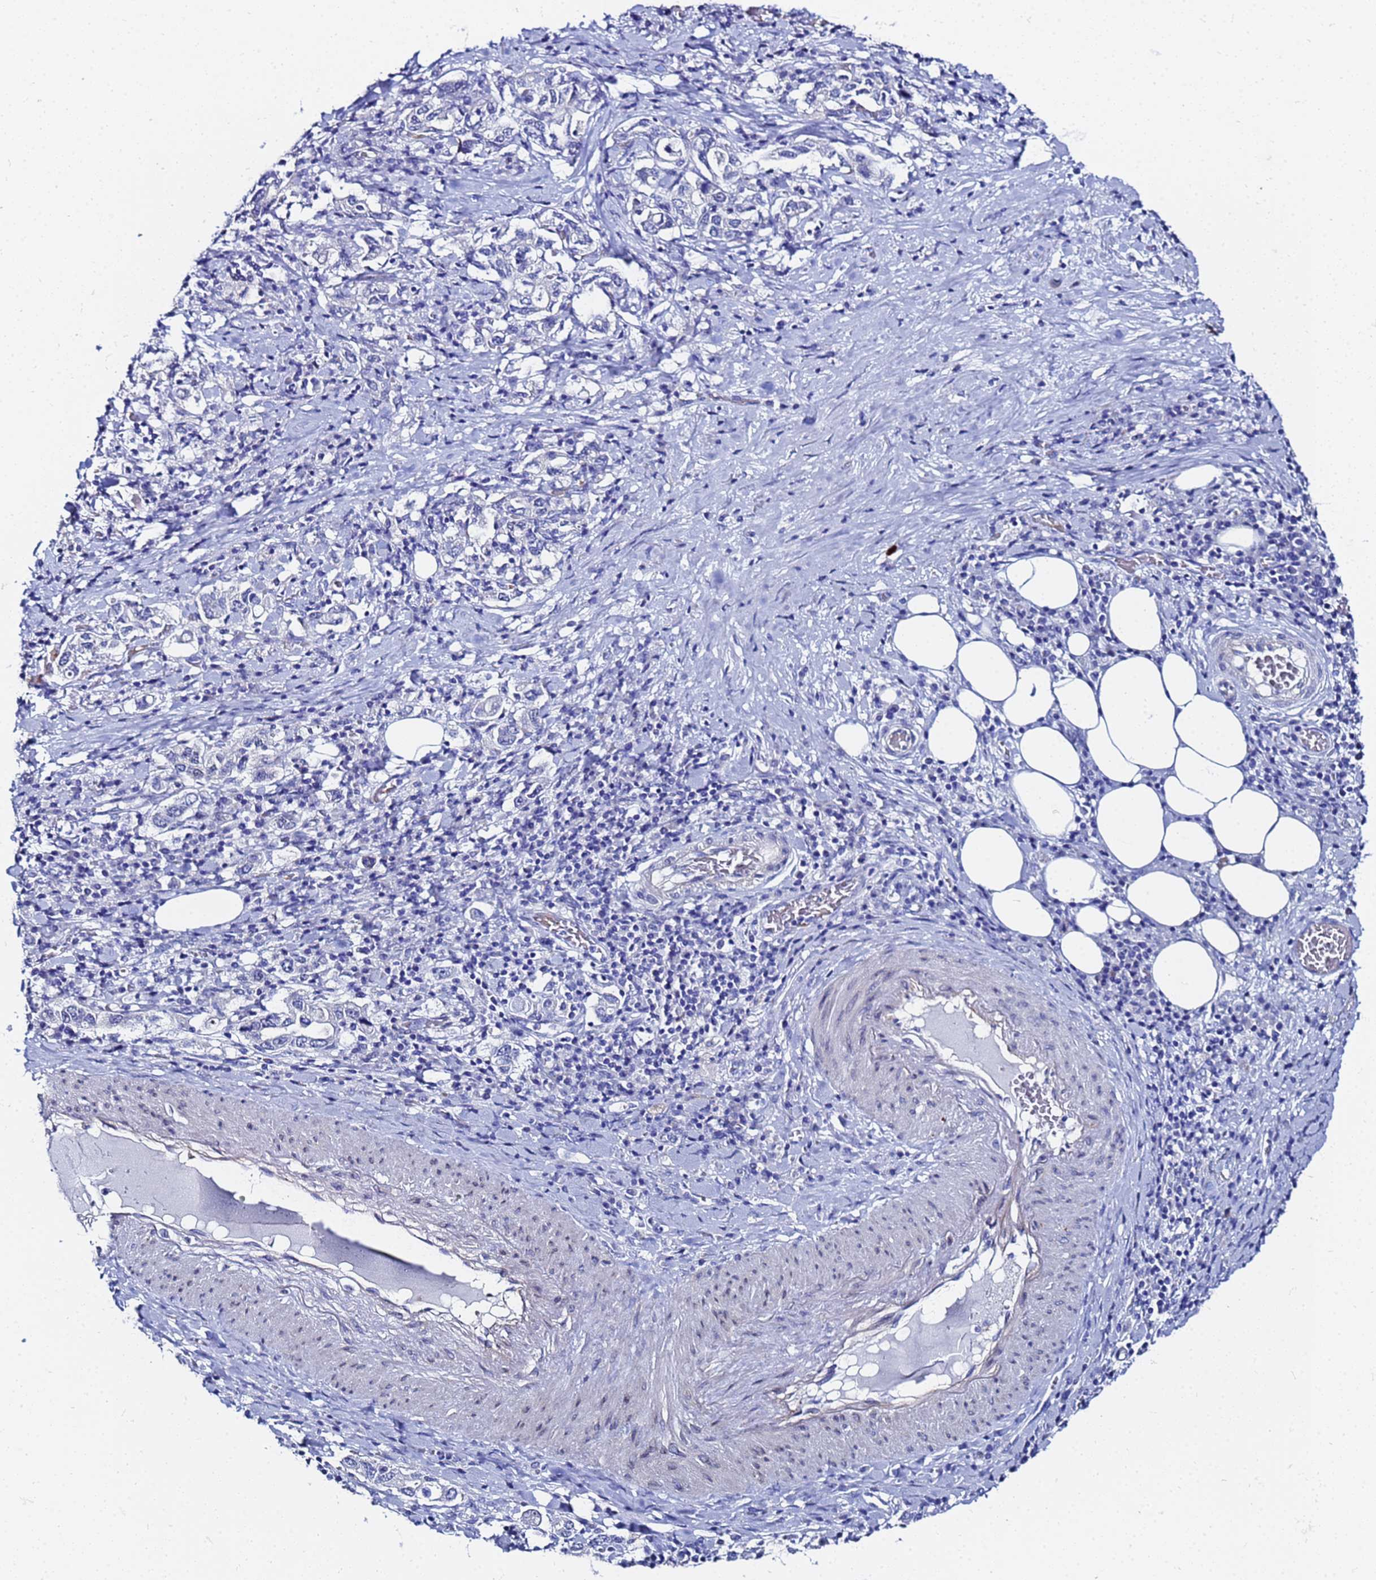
{"staining": {"intensity": "negative", "quantity": "none", "location": "none"}, "tissue": "stomach cancer", "cell_type": "Tumor cells", "image_type": "cancer", "snomed": [{"axis": "morphology", "description": "Adenocarcinoma, NOS"}, {"axis": "topography", "description": "Stomach, upper"}, {"axis": "topography", "description": "Stomach"}], "caption": "This is an IHC histopathology image of stomach cancer (adenocarcinoma). There is no positivity in tumor cells.", "gene": "ZNF26", "patient": {"sex": "male", "age": 62}}